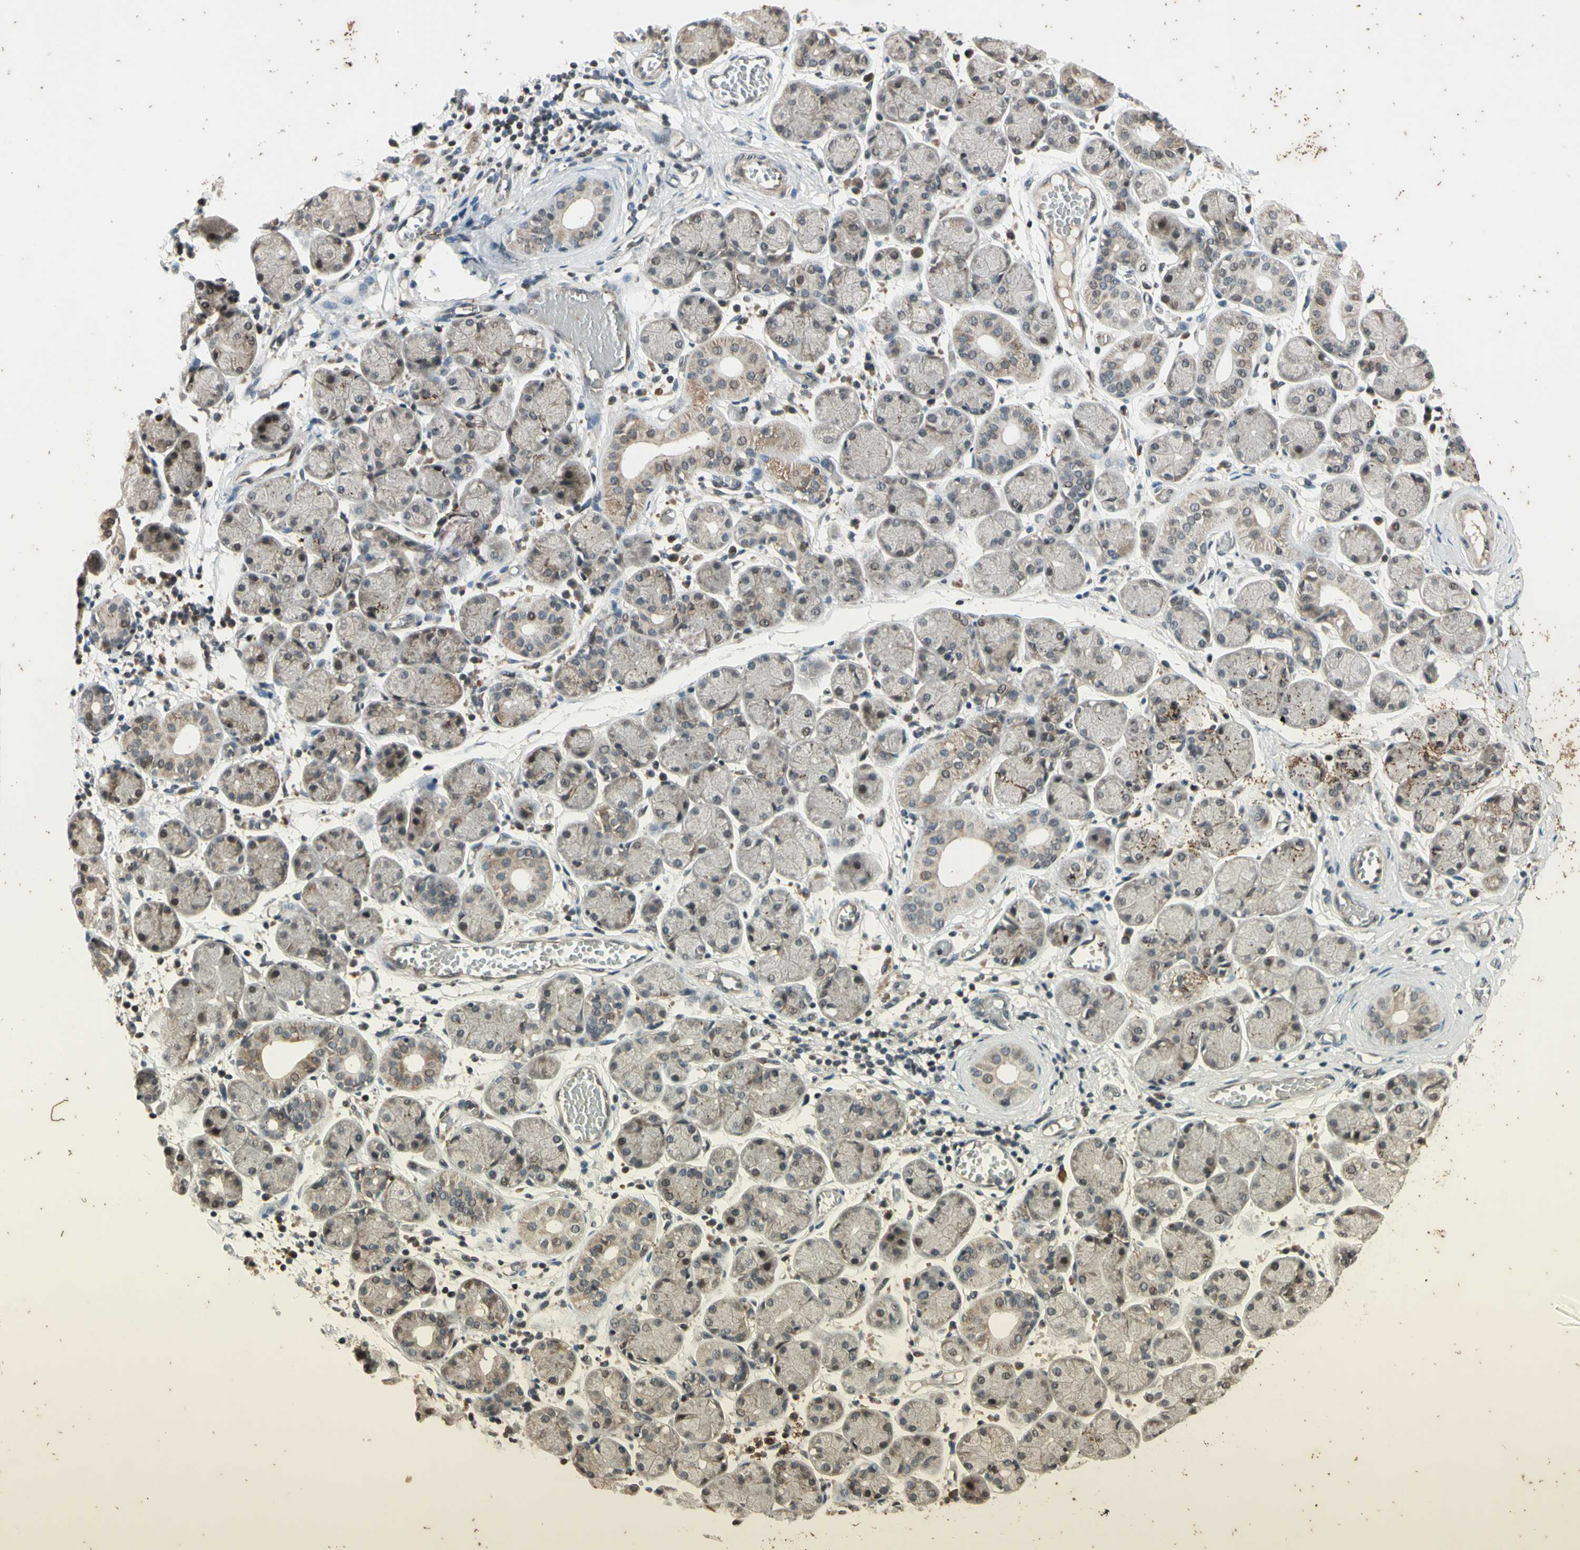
{"staining": {"intensity": "moderate", "quantity": "<25%", "location": "cytoplasmic/membranous"}, "tissue": "salivary gland", "cell_type": "Glandular cells", "image_type": "normal", "snomed": [{"axis": "morphology", "description": "Normal tissue, NOS"}, {"axis": "topography", "description": "Salivary gland"}], "caption": "IHC histopathology image of normal salivary gland: human salivary gland stained using immunohistochemistry displays low levels of moderate protein expression localized specifically in the cytoplasmic/membranous of glandular cells, appearing as a cytoplasmic/membranous brown color.", "gene": "EFNB2", "patient": {"sex": "female", "age": 24}}